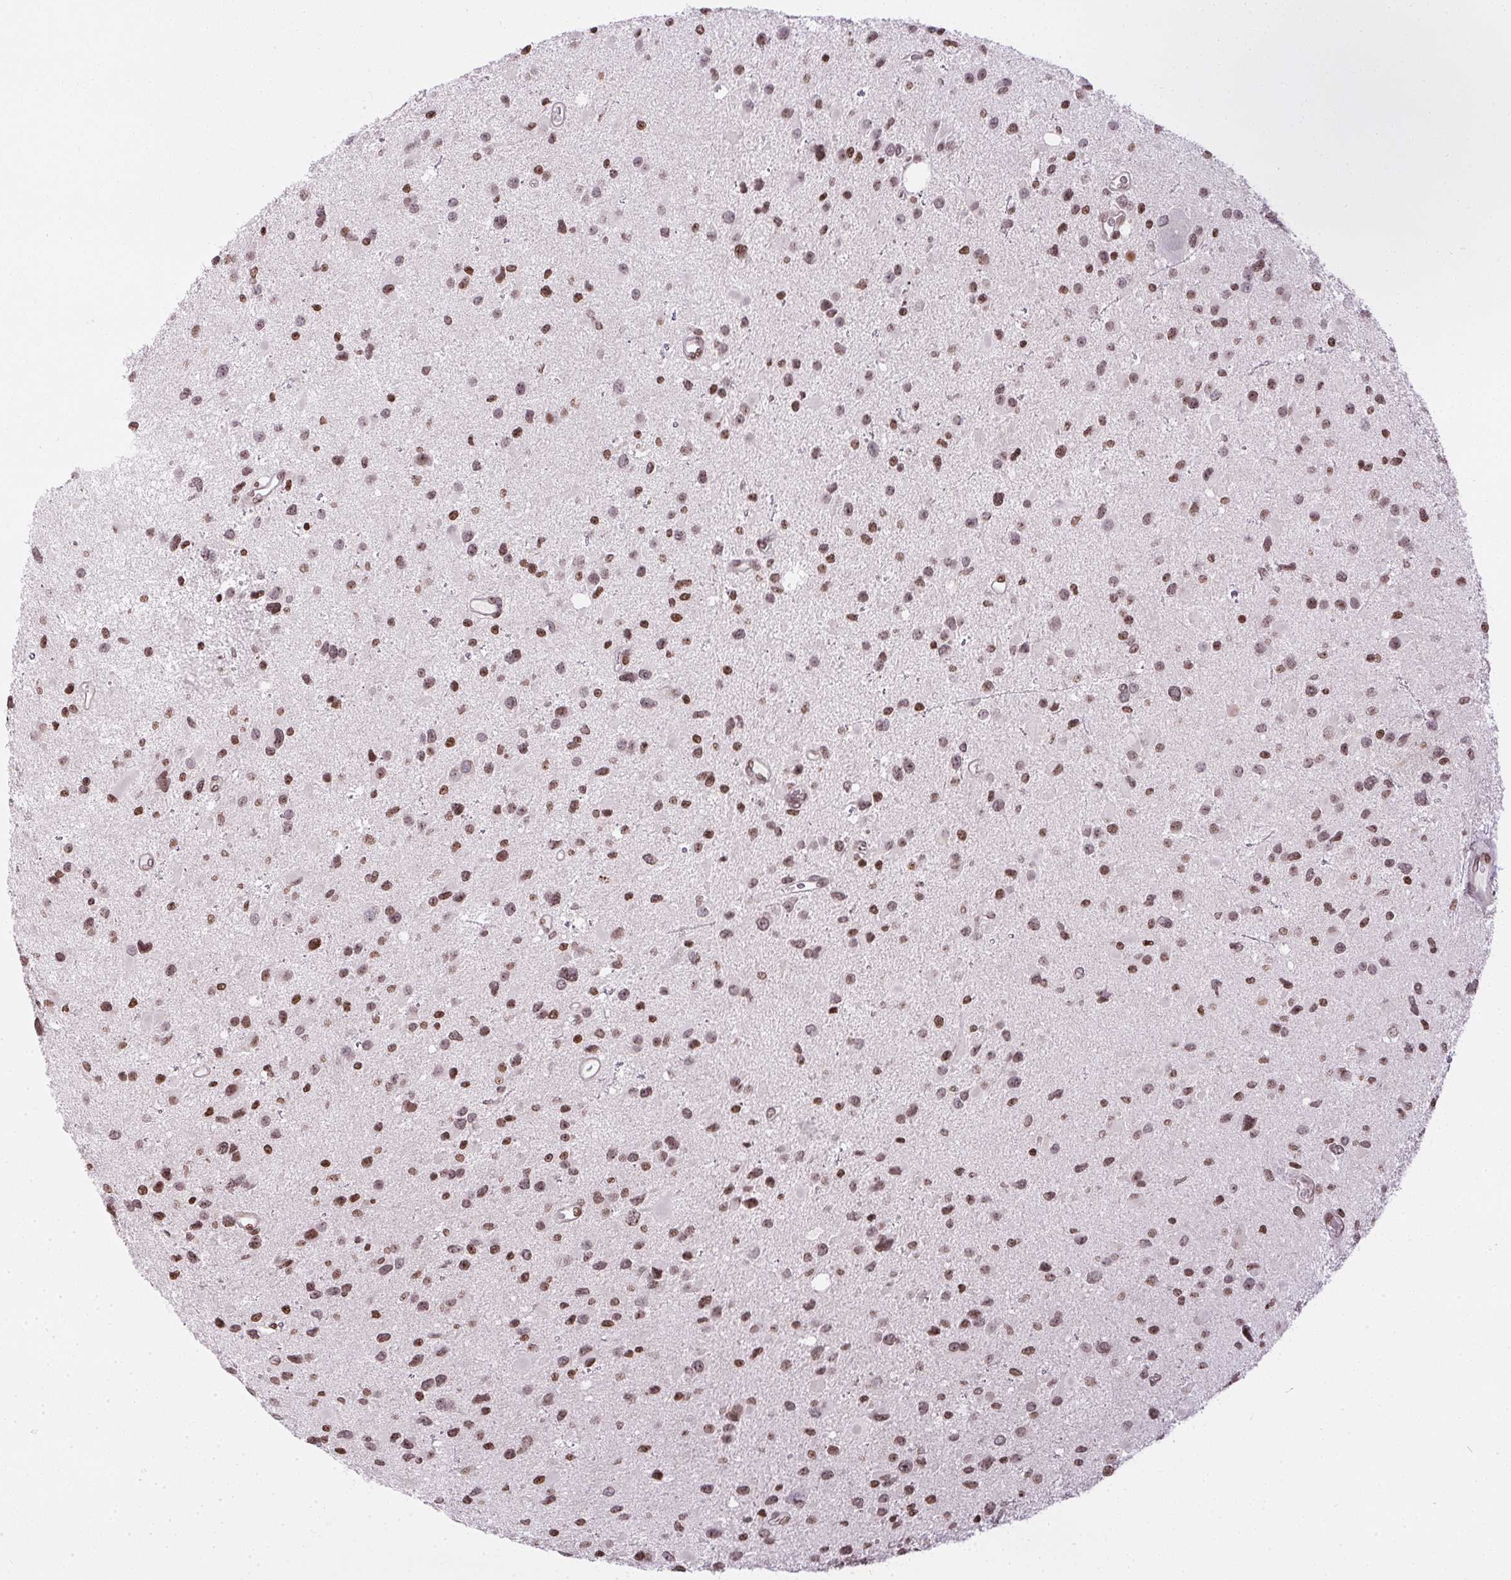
{"staining": {"intensity": "moderate", "quantity": ">75%", "location": "nuclear"}, "tissue": "glioma", "cell_type": "Tumor cells", "image_type": "cancer", "snomed": [{"axis": "morphology", "description": "Glioma, malignant, Low grade"}, {"axis": "topography", "description": "Brain"}], "caption": "Malignant glioma (low-grade) stained for a protein displays moderate nuclear positivity in tumor cells.", "gene": "RNF181", "patient": {"sex": "female", "age": 32}}